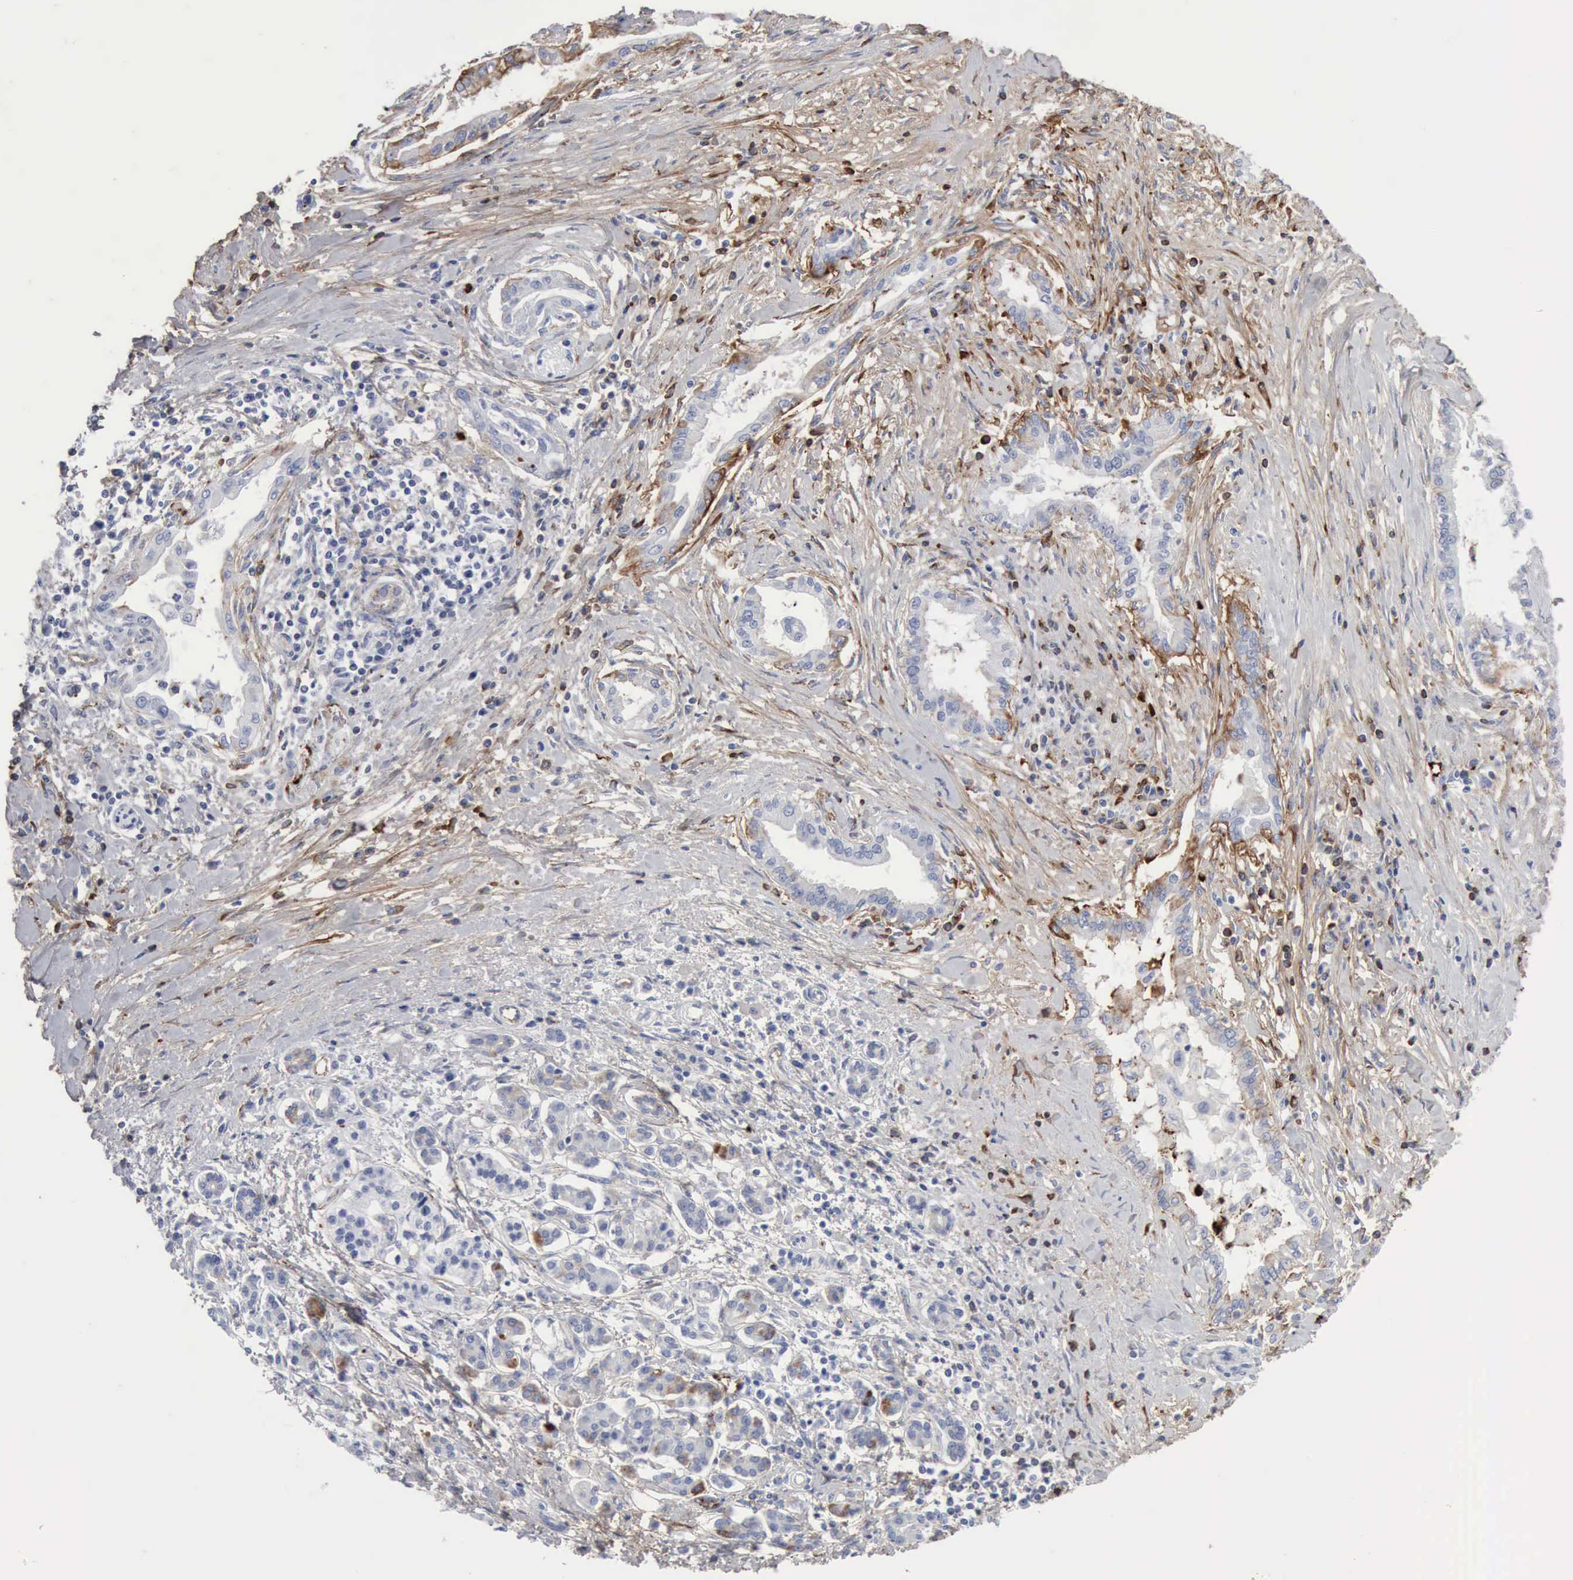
{"staining": {"intensity": "negative", "quantity": "none", "location": "none"}, "tissue": "pancreatic cancer", "cell_type": "Tumor cells", "image_type": "cancer", "snomed": [{"axis": "morphology", "description": "Adenocarcinoma, NOS"}, {"axis": "topography", "description": "Pancreas"}], "caption": "Tumor cells are negative for protein expression in human pancreatic adenocarcinoma.", "gene": "C4BPA", "patient": {"sex": "female", "age": 64}}